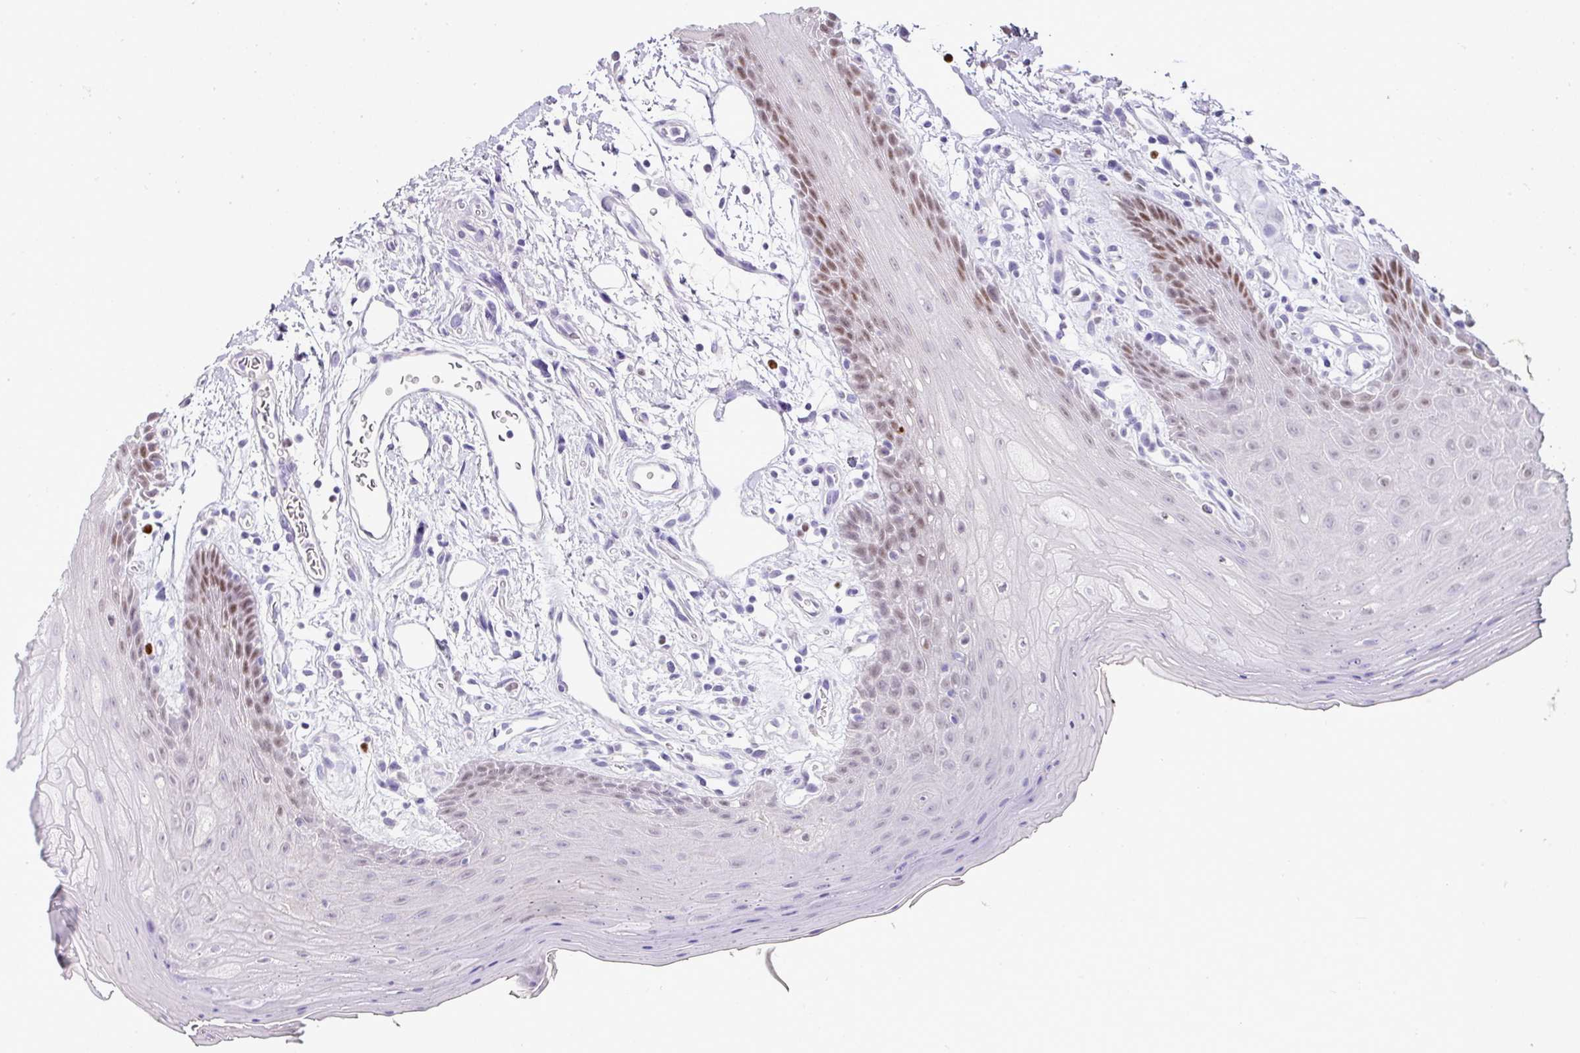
{"staining": {"intensity": "moderate", "quantity": "25%-75%", "location": "nuclear"}, "tissue": "oral mucosa", "cell_type": "Squamous epithelial cells", "image_type": "normal", "snomed": [{"axis": "morphology", "description": "Normal tissue, NOS"}, {"axis": "topography", "description": "Oral tissue"}, {"axis": "topography", "description": "Tounge, NOS"}], "caption": "Moderate nuclear expression for a protein is appreciated in about 25%-75% of squamous epithelial cells of benign oral mucosa using immunohistochemistry (IHC).", "gene": "BCL11A", "patient": {"sex": "female", "age": 59}}